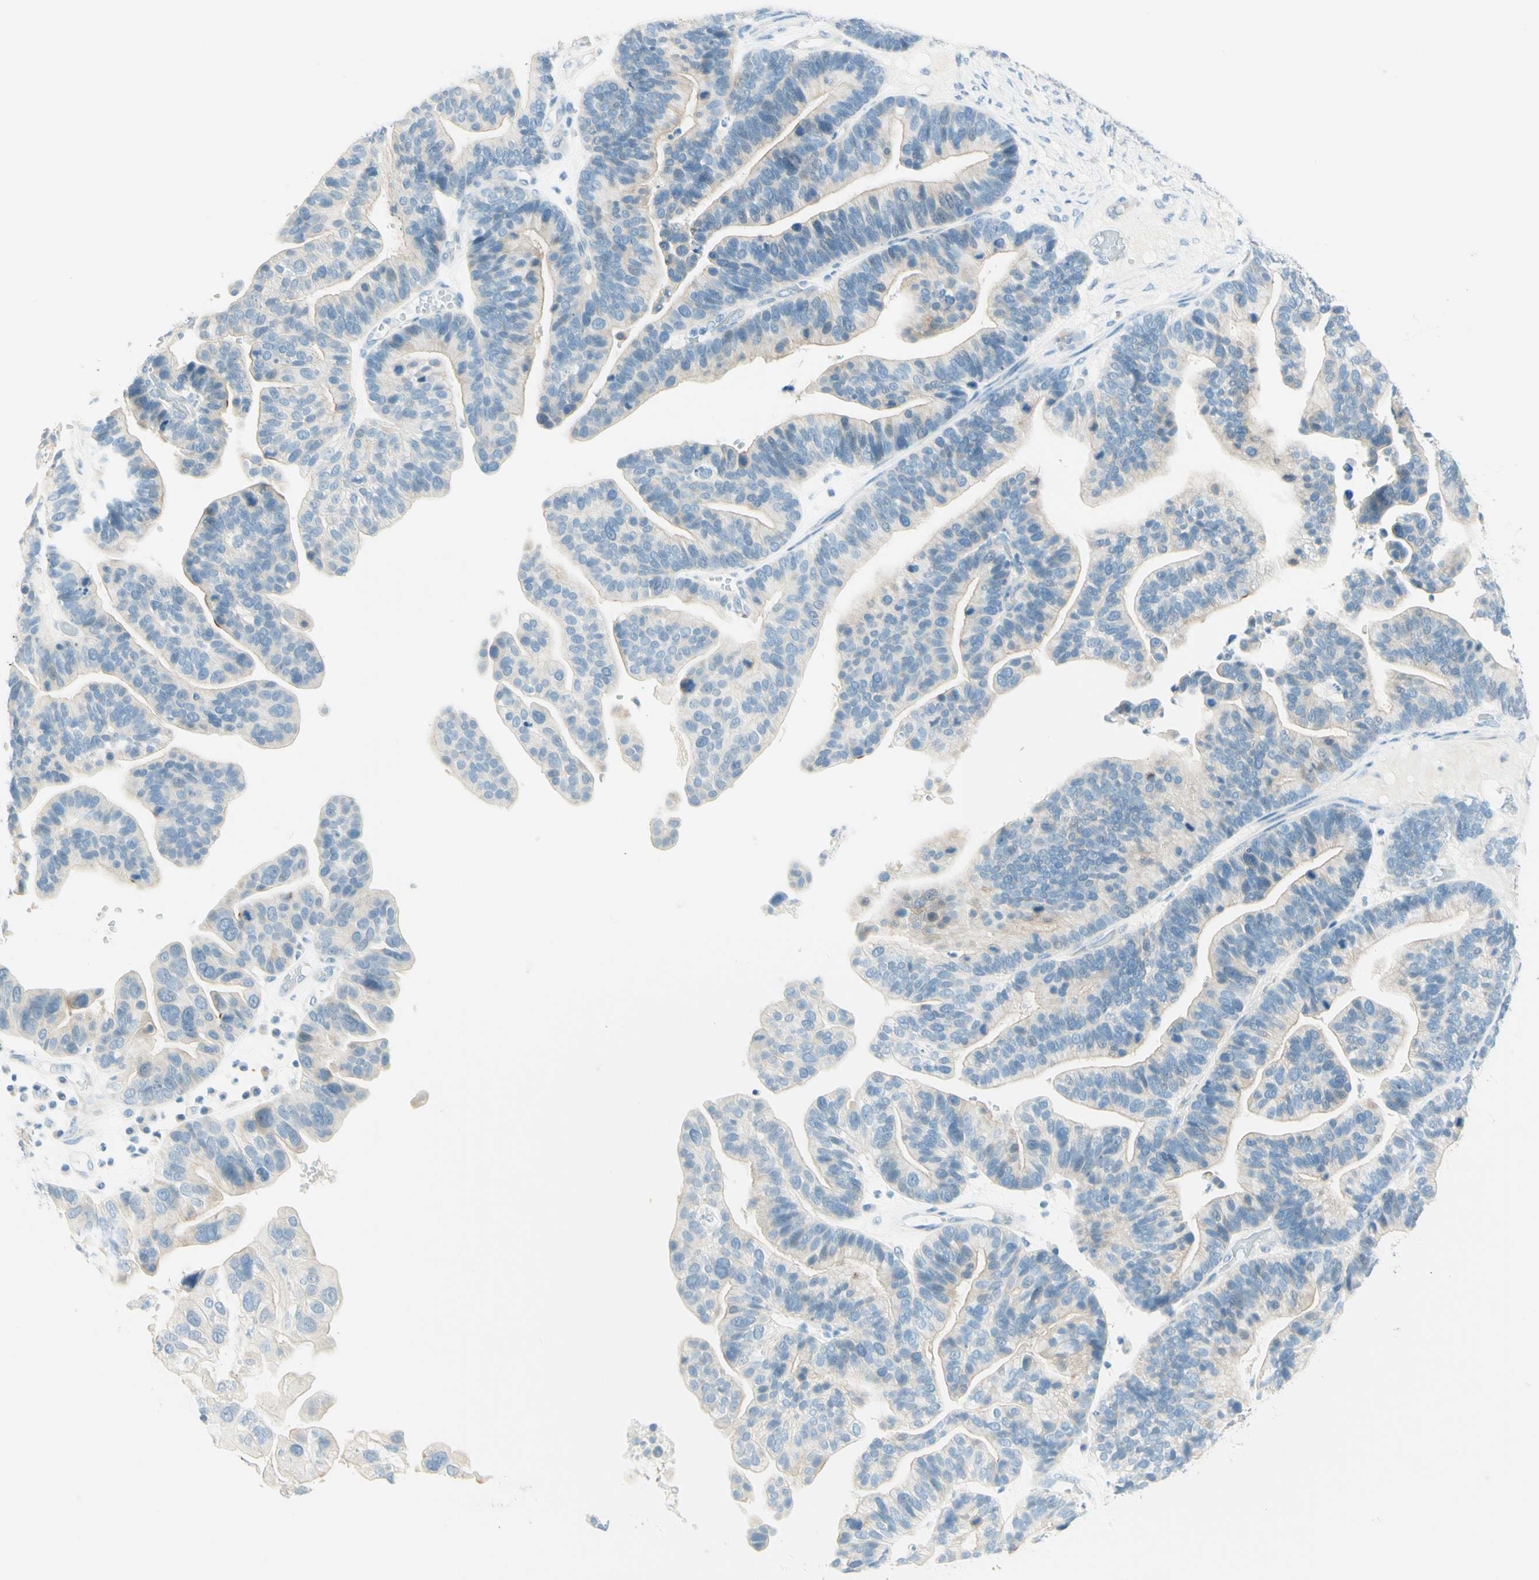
{"staining": {"intensity": "negative", "quantity": "none", "location": "none"}, "tissue": "ovarian cancer", "cell_type": "Tumor cells", "image_type": "cancer", "snomed": [{"axis": "morphology", "description": "Cystadenocarcinoma, serous, NOS"}, {"axis": "topography", "description": "Ovary"}], "caption": "Tumor cells show no significant expression in ovarian cancer.", "gene": "TMEM132D", "patient": {"sex": "female", "age": 56}}